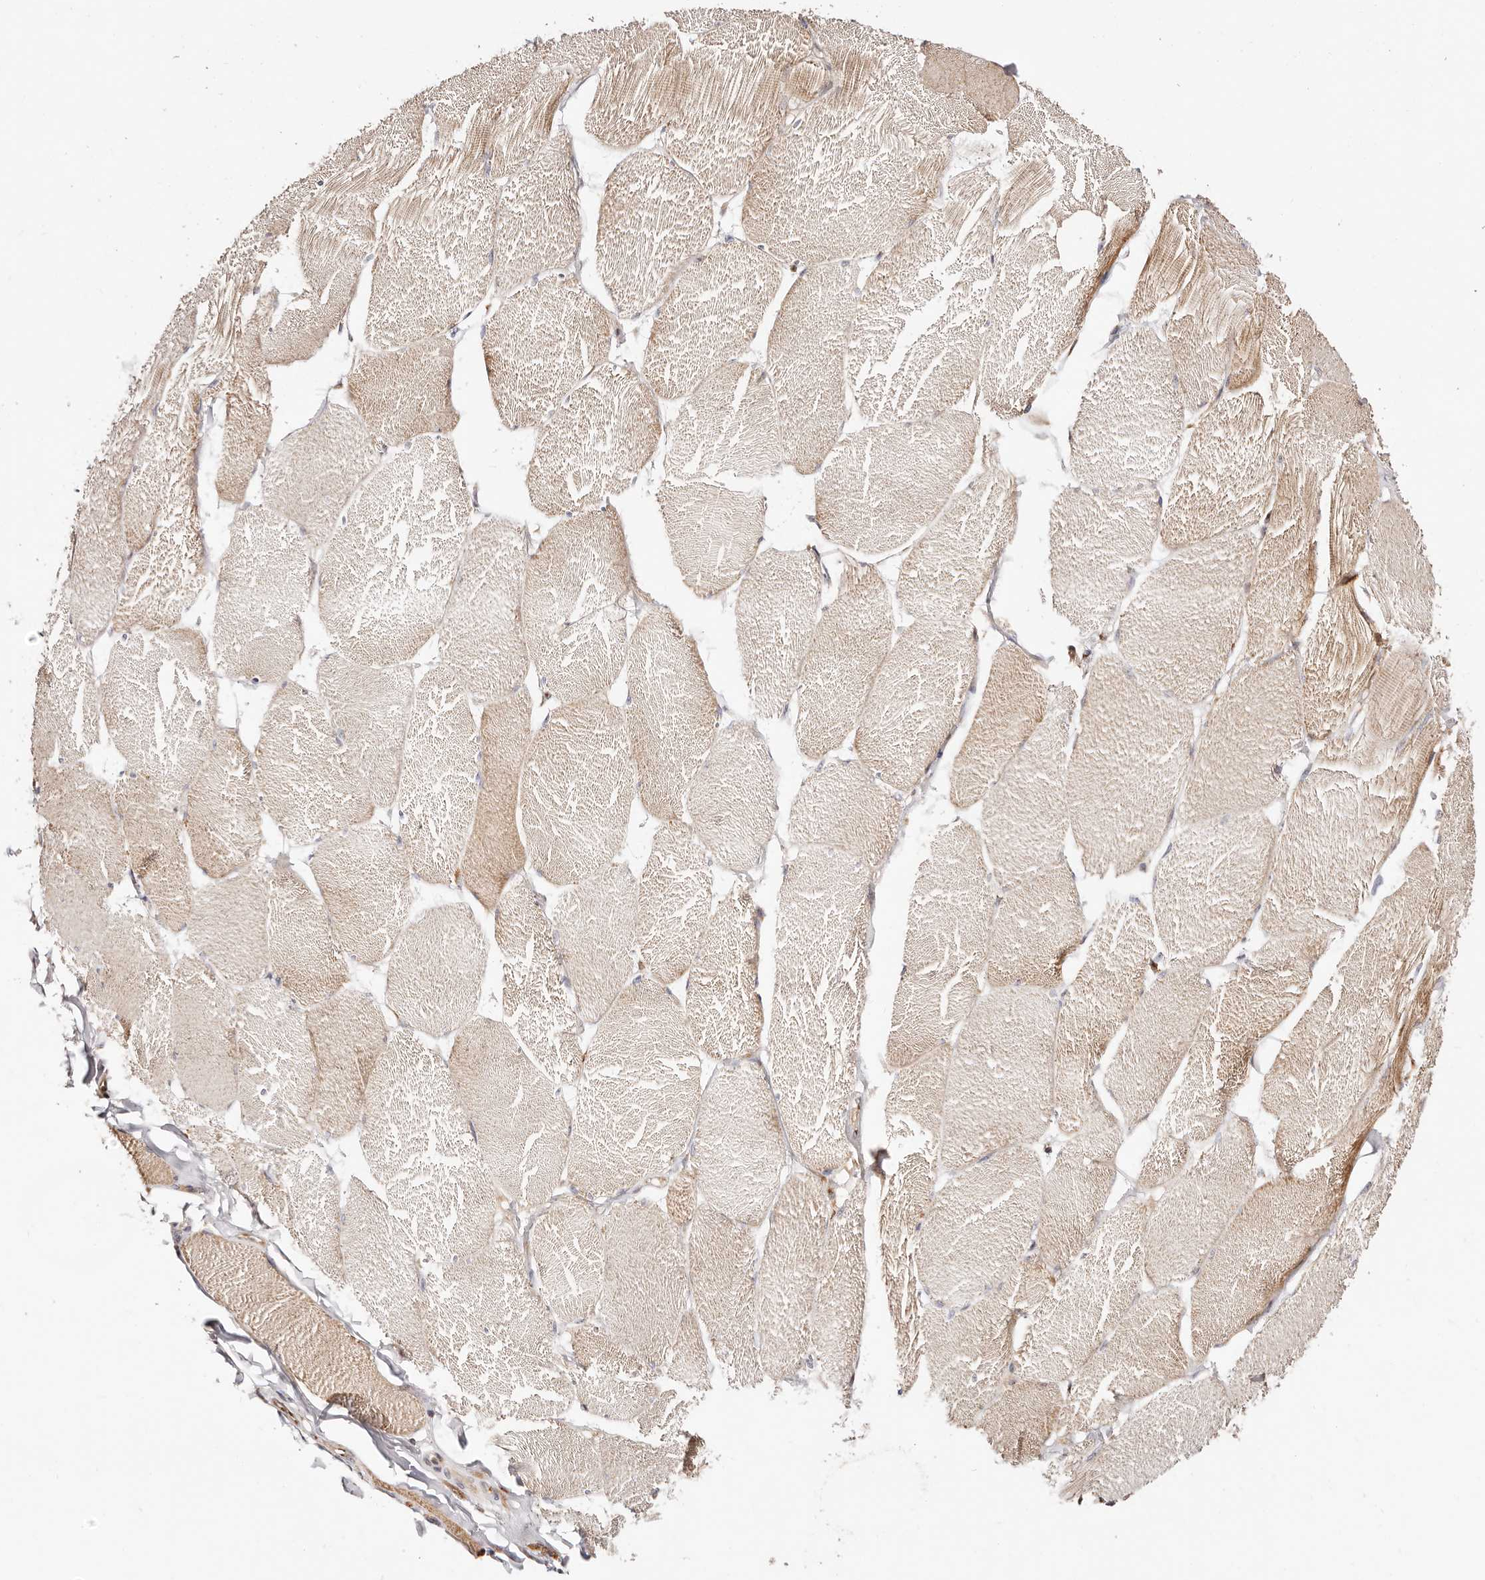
{"staining": {"intensity": "moderate", "quantity": ">75%", "location": "cytoplasmic/membranous"}, "tissue": "skeletal muscle", "cell_type": "Myocytes", "image_type": "normal", "snomed": [{"axis": "morphology", "description": "Normal tissue, NOS"}, {"axis": "topography", "description": "Skin"}, {"axis": "topography", "description": "Skeletal muscle"}], "caption": "Immunohistochemistry (IHC) of benign human skeletal muscle reveals medium levels of moderate cytoplasmic/membranous expression in about >75% of myocytes.", "gene": "MAPK6", "patient": {"sex": "male", "age": 83}}